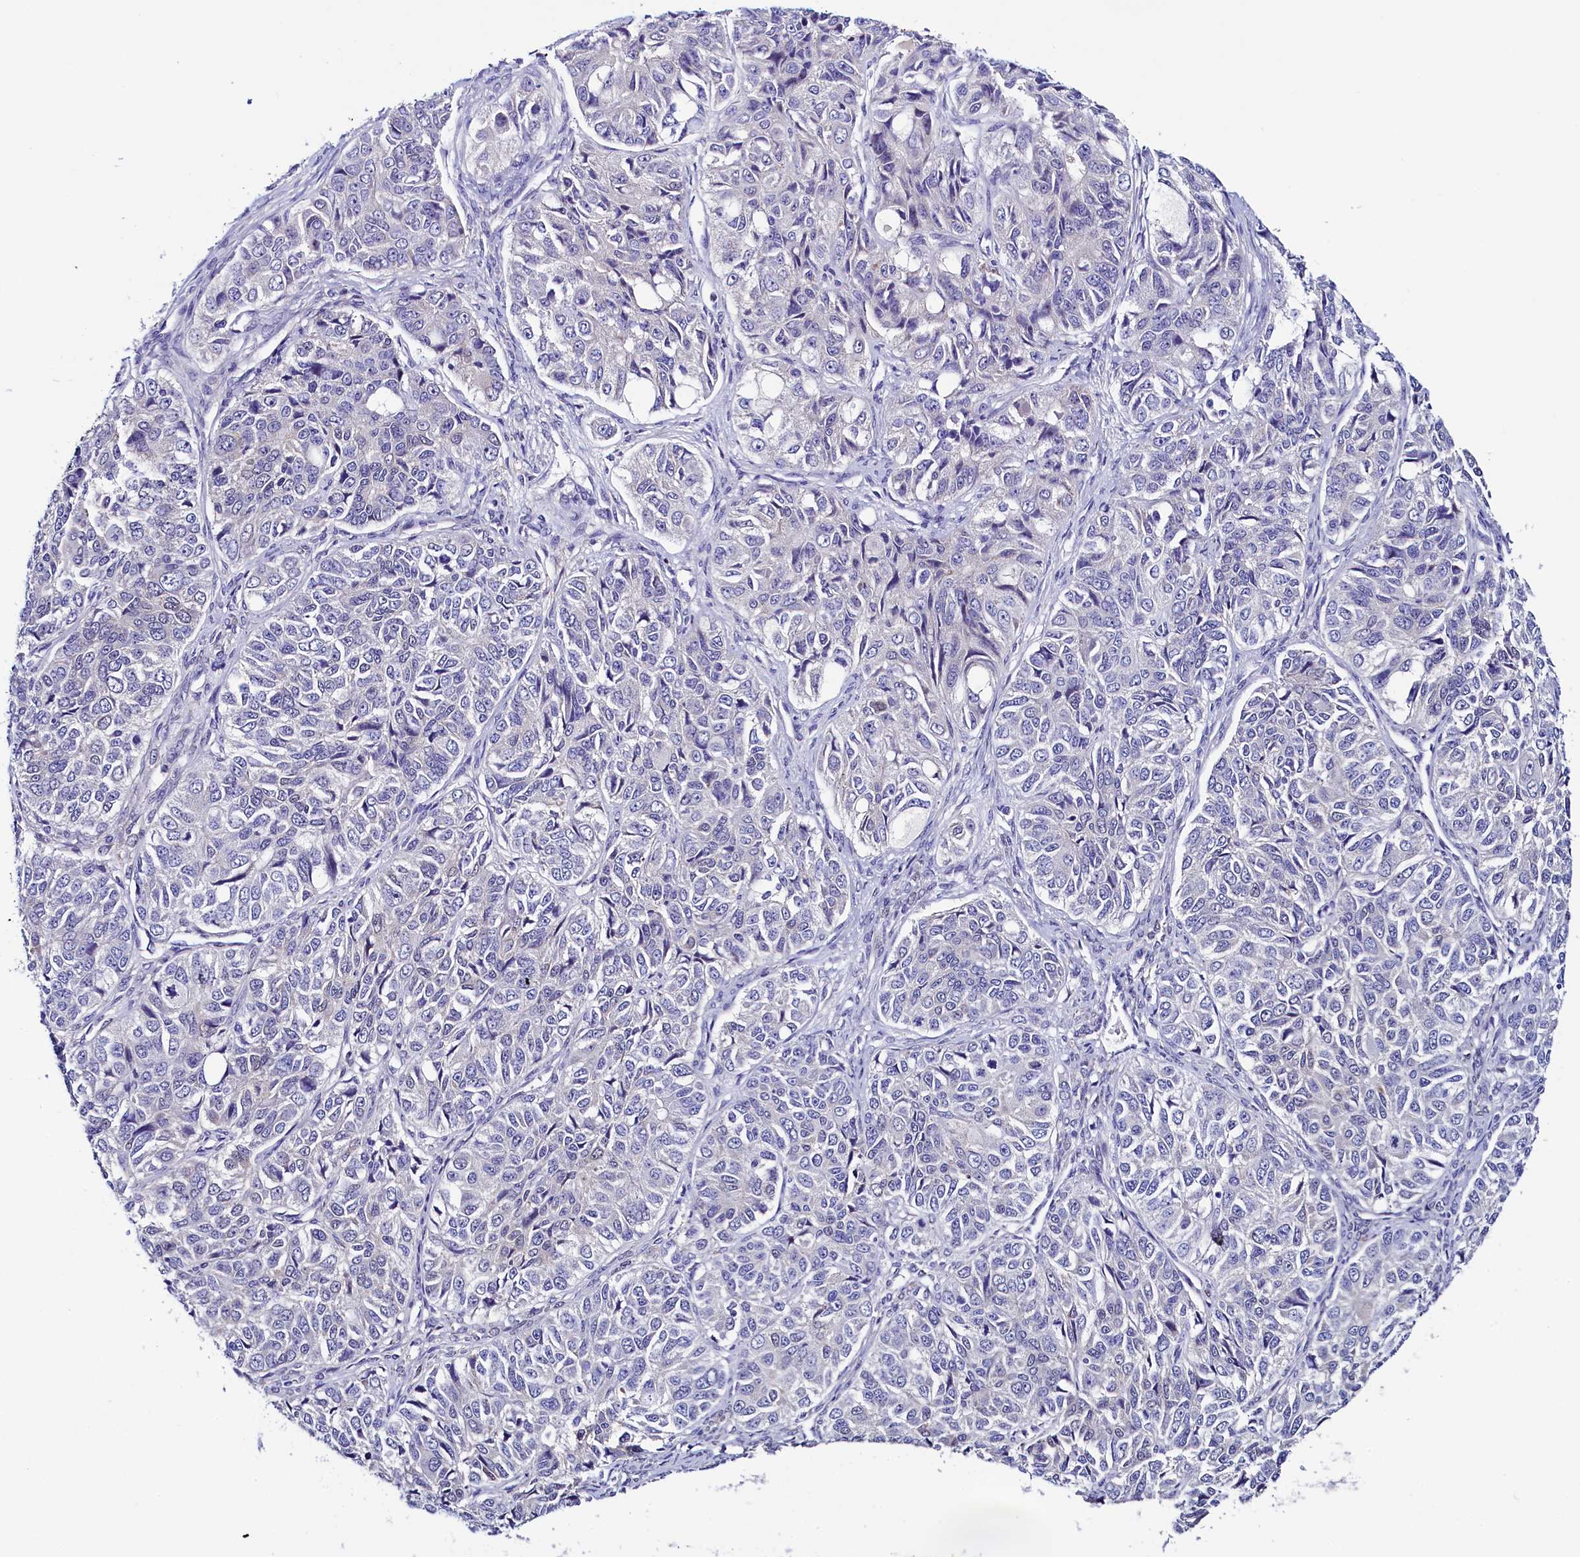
{"staining": {"intensity": "negative", "quantity": "none", "location": "none"}, "tissue": "ovarian cancer", "cell_type": "Tumor cells", "image_type": "cancer", "snomed": [{"axis": "morphology", "description": "Carcinoma, endometroid"}, {"axis": "topography", "description": "Ovary"}], "caption": "The IHC photomicrograph has no significant staining in tumor cells of ovarian cancer (endometroid carcinoma) tissue.", "gene": "FLYWCH2", "patient": {"sex": "female", "age": 51}}